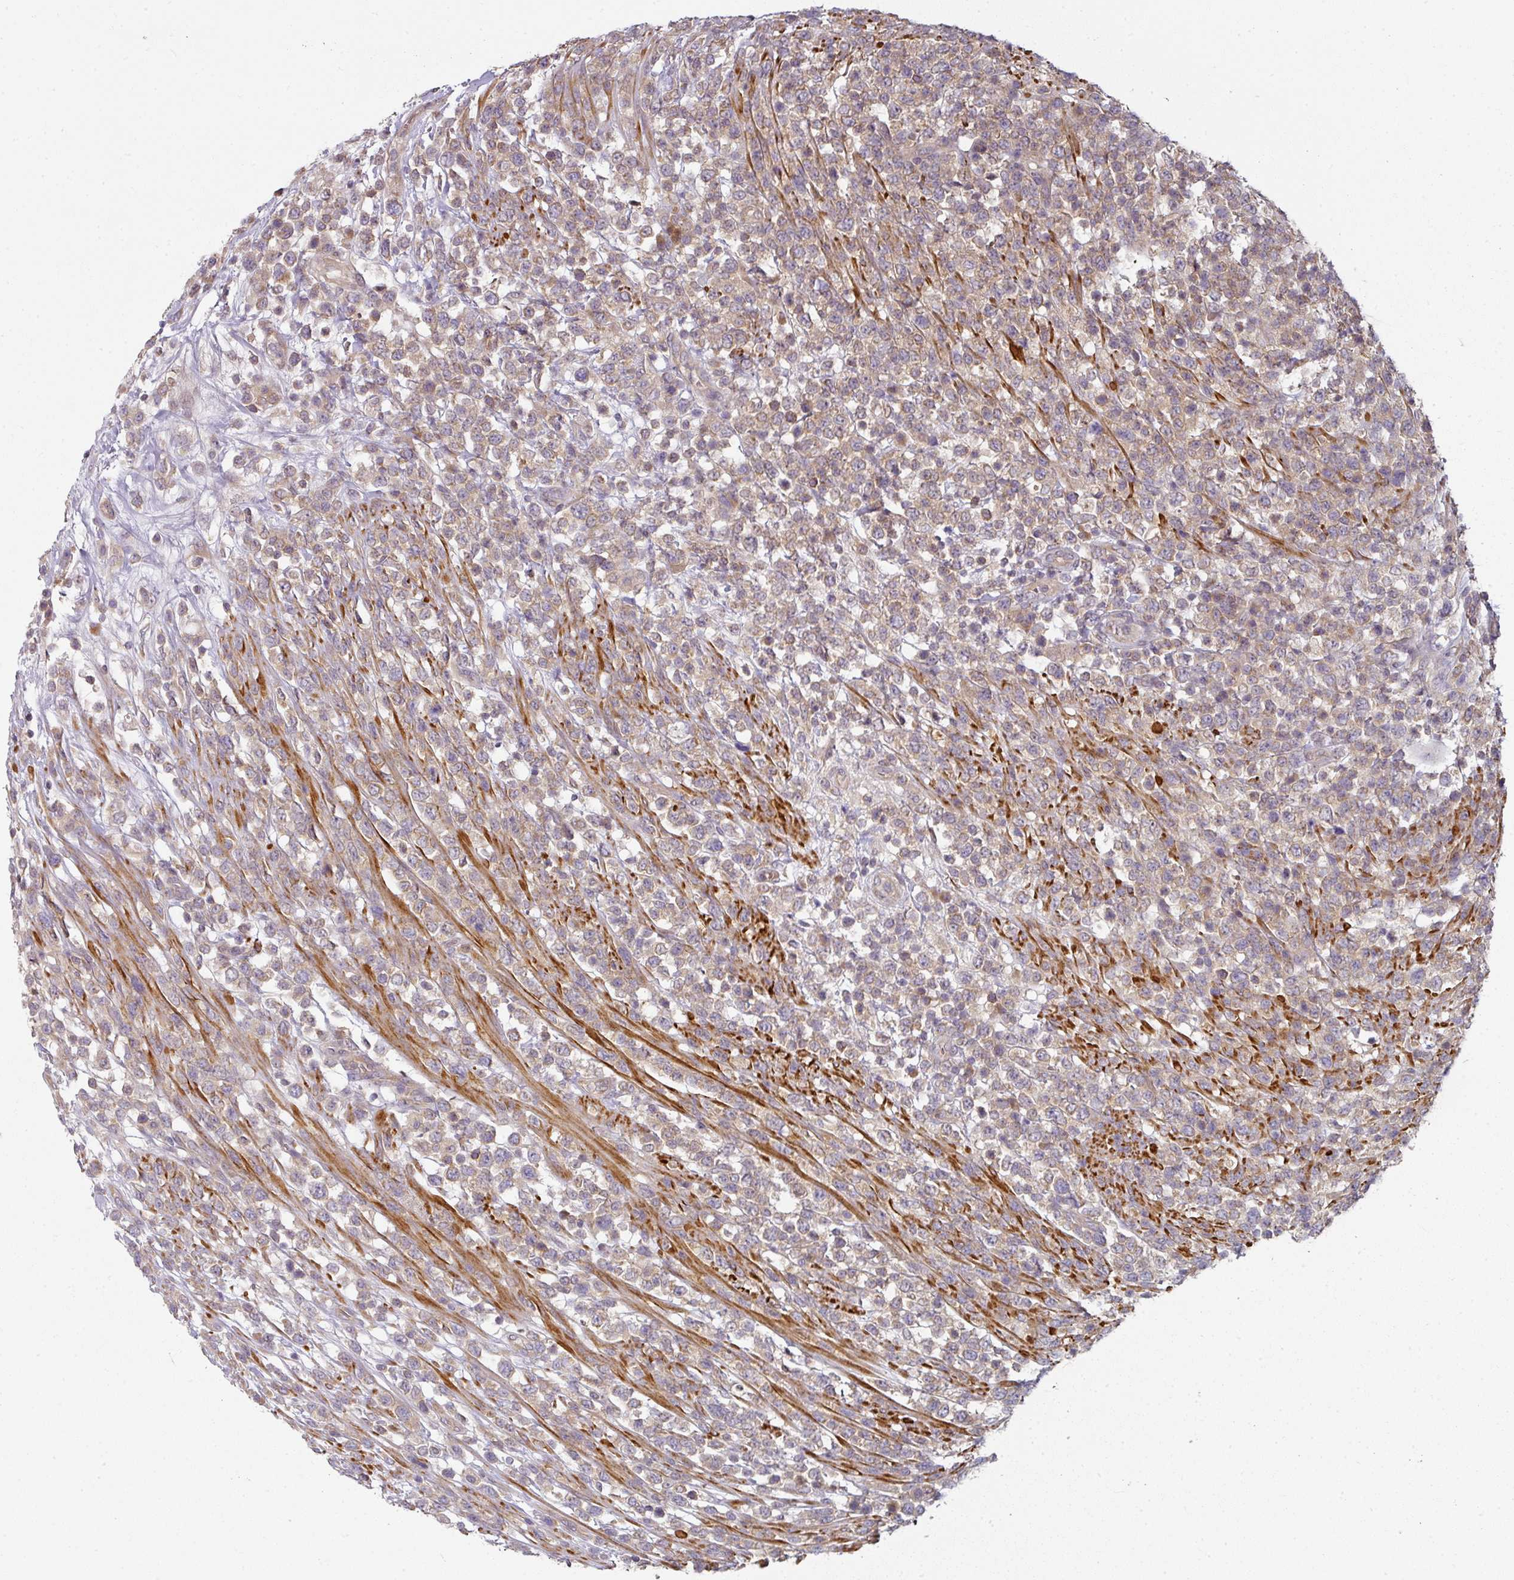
{"staining": {"intensity": "weak", "quantity": ">75%", "location": "cytoplasmic/membranous"}, "tissue": "lymphoma", "cell_type": "Tumor cells", "image_type": "cancer", "snomed": [{"axis": "morphology", "description": "Malignant lymphoma, non-Hodgkin's type, High grade"}, {"axis": "topography", "description": "Colon"}], "caption": "Immunohistochemistry of high-grade malignant lymphoma, non-Hodgkin's type exhibits low levels of weak cytoplasmic/membranous positivity in approximately >75% of tumor cells.", "gene": "MAP2K2", "patient": {"sex": "female", "age": 53}}